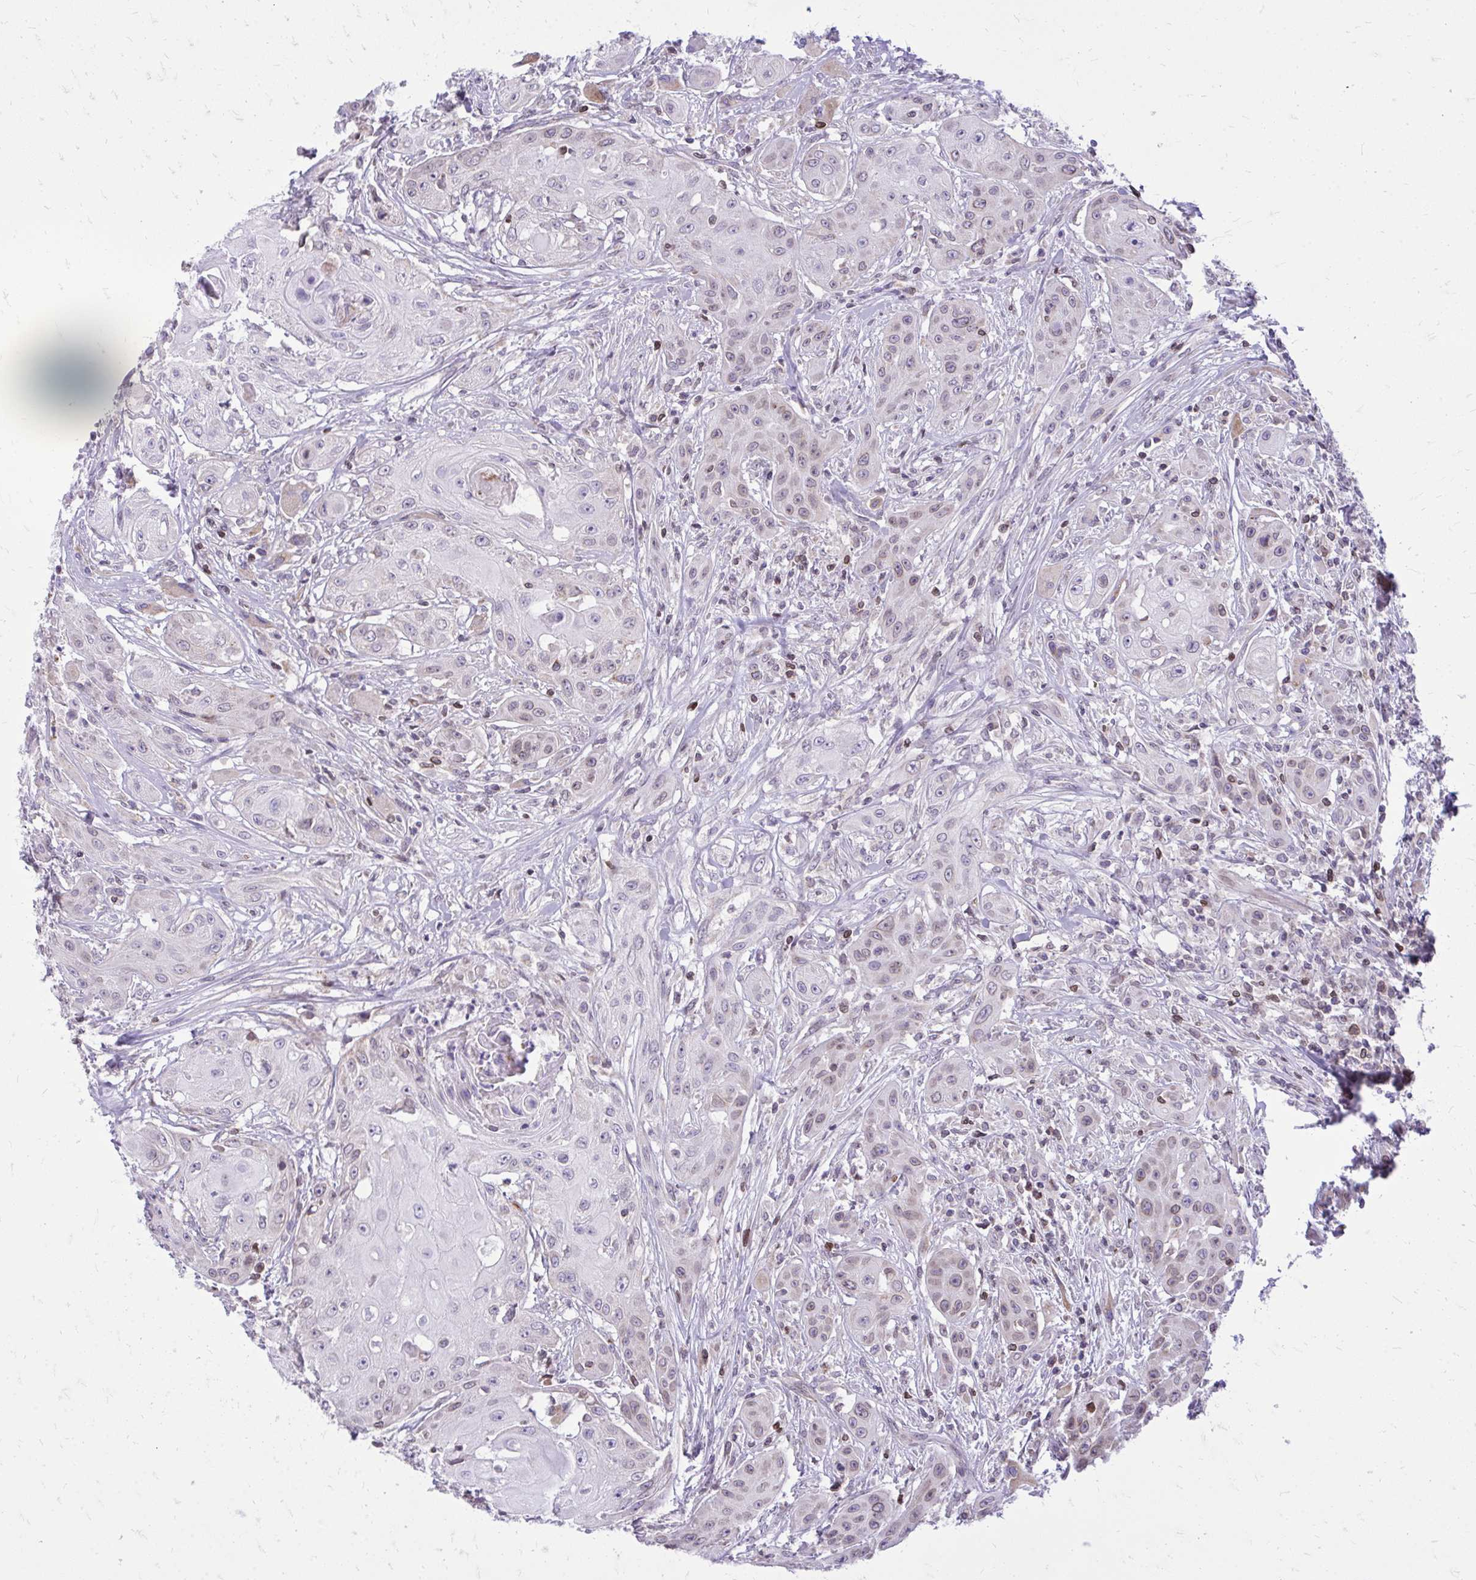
{"staining": {"intensity": "negative", "quantity": "none", "location": "none"}, "tissue": "head and neck cancer", "cell_type": "Tumor cells", "image_type": "cancer", "snomed": [{"axis": "morphology", "description": "Squamous cell carcinoma, NOS"}, {"axis": "topography", "description": "Oral tissue"}, {"axis": "topography", "description": "Head-Neck"}, {"axis": "topography", "description": "Neck, NOS"}], "caption": "The photomicrograph displays no significant positivity in tumor cells of head and neck squamous cell carcinoma.", "gene": "RPS6KA2", "patient": {"sex": "female", "age": 55}}